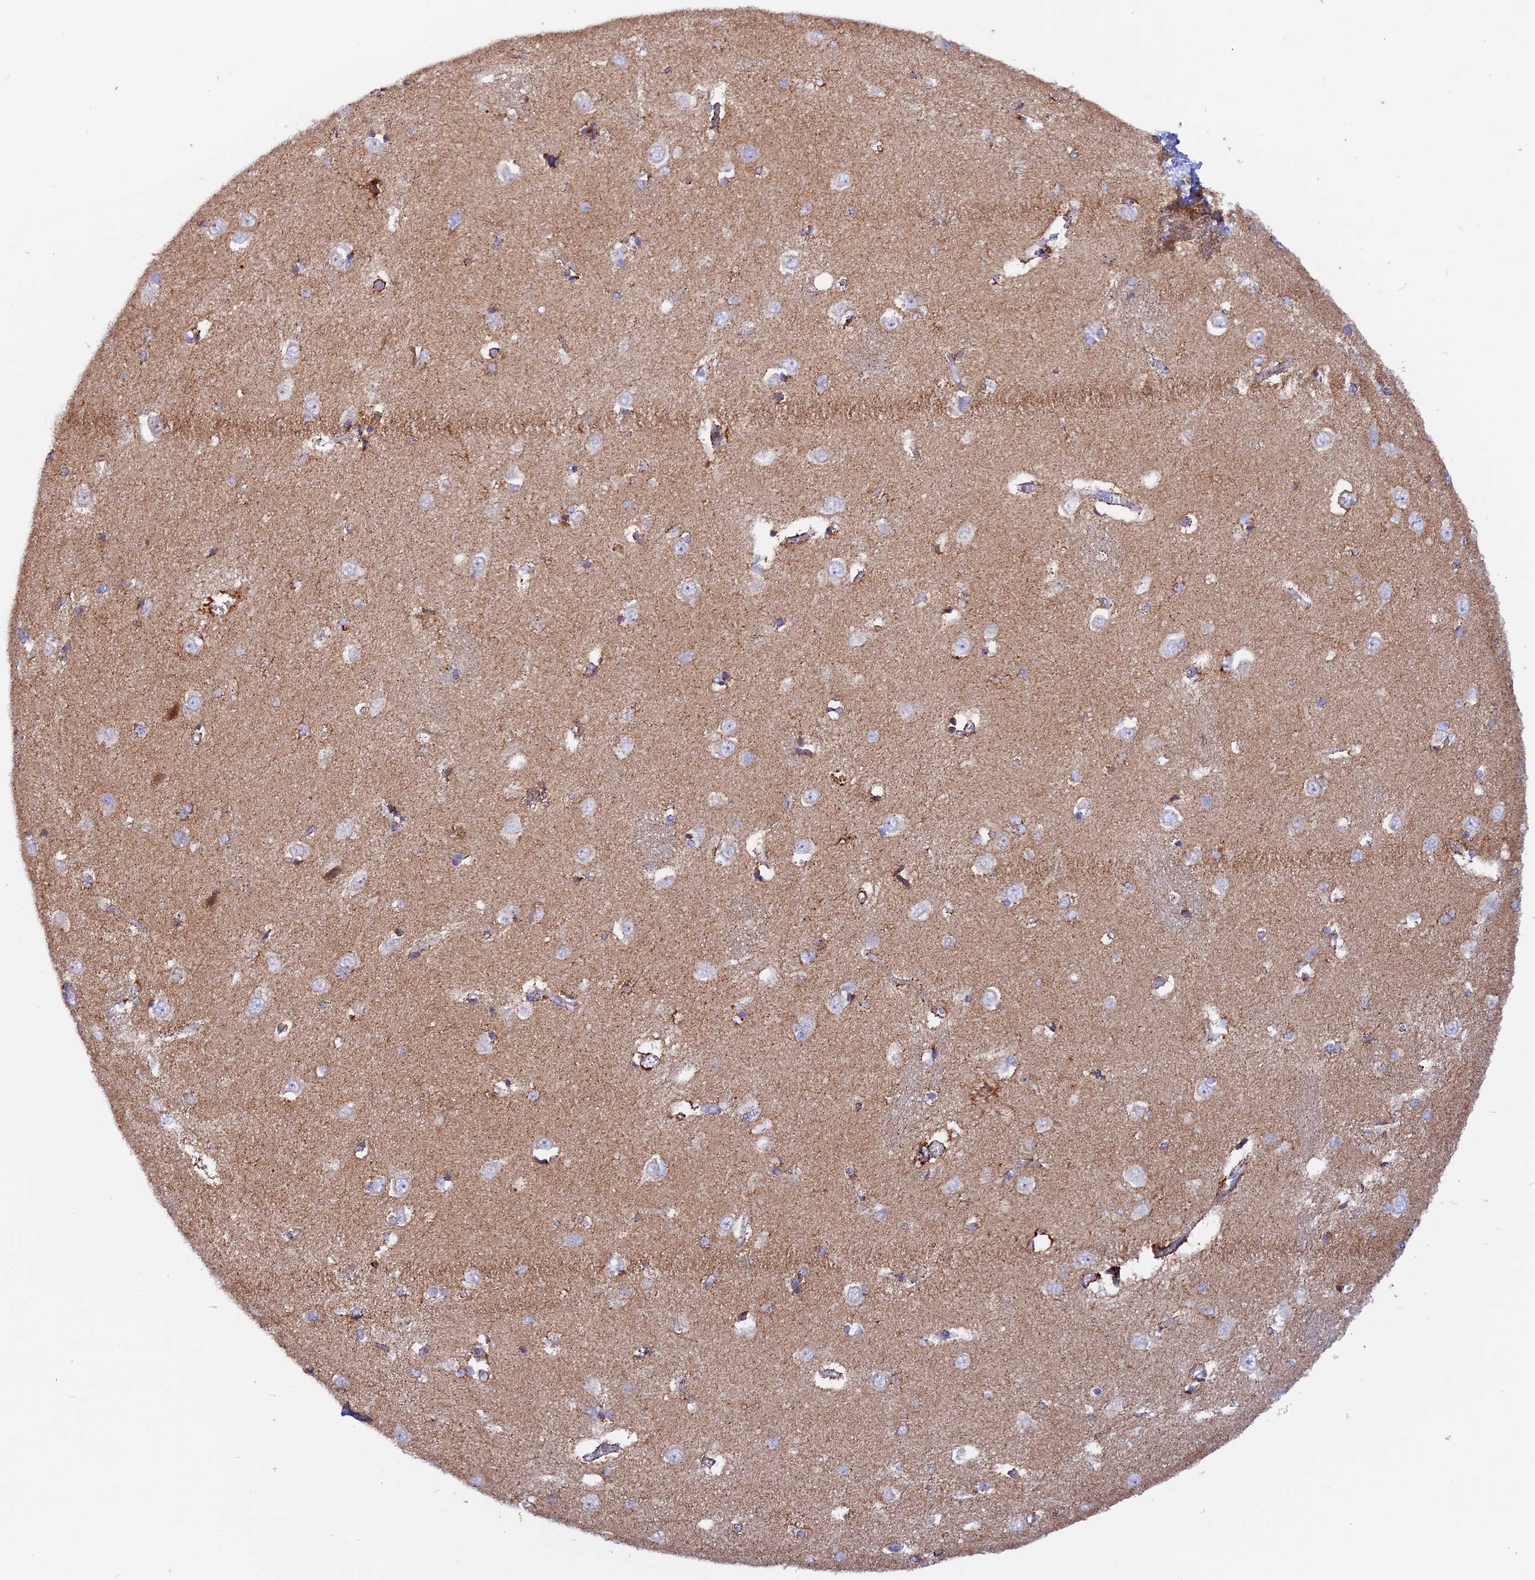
{"staining": {"intensity": "moderate", "quantity": "<25%", "location": "cytoplasmic/membranous"}, "tissue": "caudate", "cell_type": "Glial cells", "image_type": "normal", "snomed": [{"axis": "morphology", "description": "Normal tissue, NOS"}, {"axis": "topography", "description": "Lateral ventricle wall"}], "caption": "Immunohistochemical staining of benign human caudate exhibits low levels of moderate cytoplasmic/membranous positivity in approximately <25% of glial cells.", "gene": "GCDH", "patient": {"sex": "male", "age": 37}}